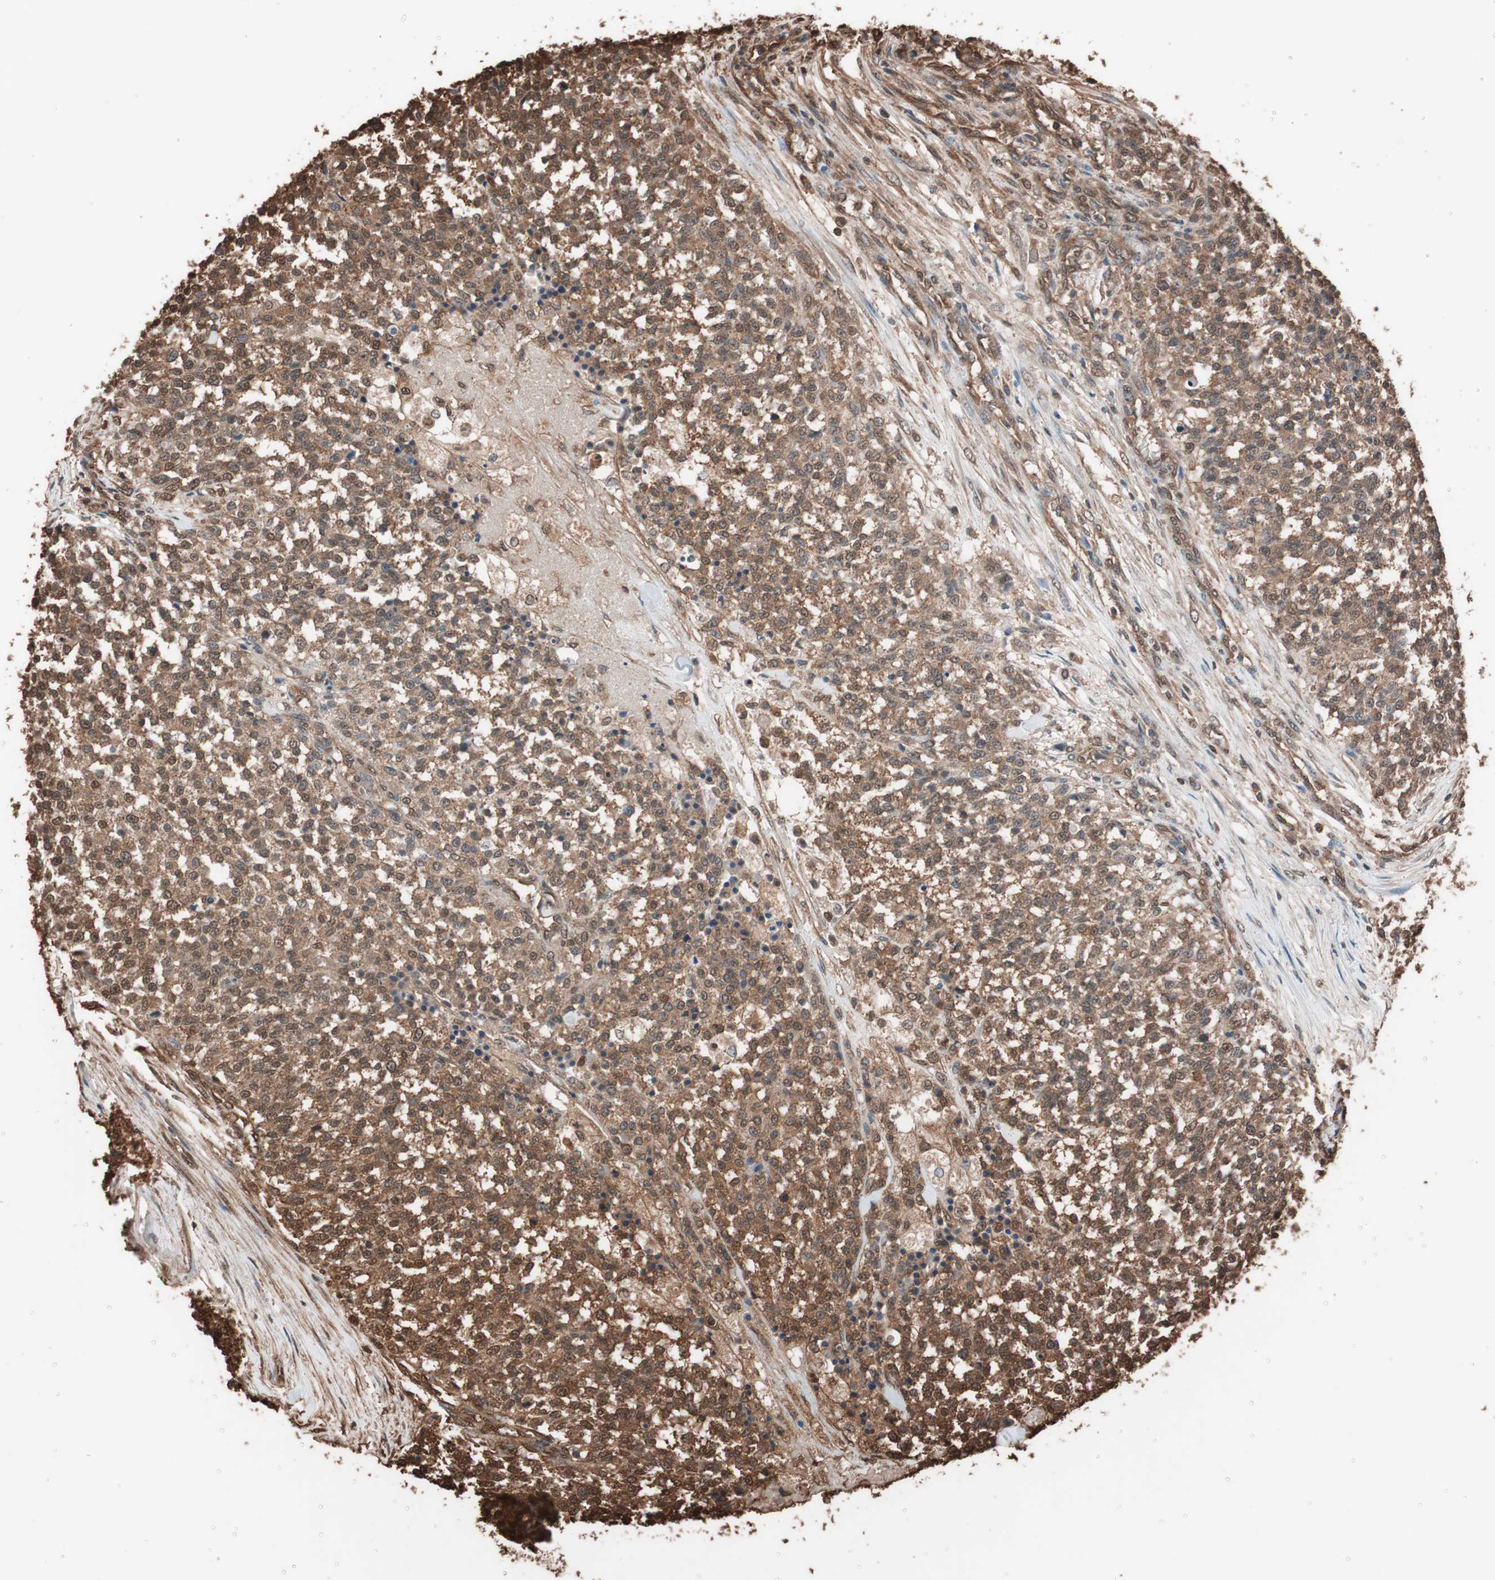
{"staining": {"intensity": "strong", "quantity": ">75%", "location": "cytoplasmic/membranous,nuclear"}, "tissue": "testis cancer", "cell_type": "Tumor cells", "image_type": "cancer", "snomed": [{"axis": "morphology", "description": "Seminoma, NOS"}, {"axis": "topography", "description": "Testis"}], "caption": "Testis cancer (seminoma) stained with DAB IHC demonstrates high levels of strong cytoplasmic/membranous and nuclear expression in approximately >75% of tumor cells. (IHC, brightfield microscopy, high magnification).", "gene": "CALM2", "patient": {"sex": "male", "age": 59}}